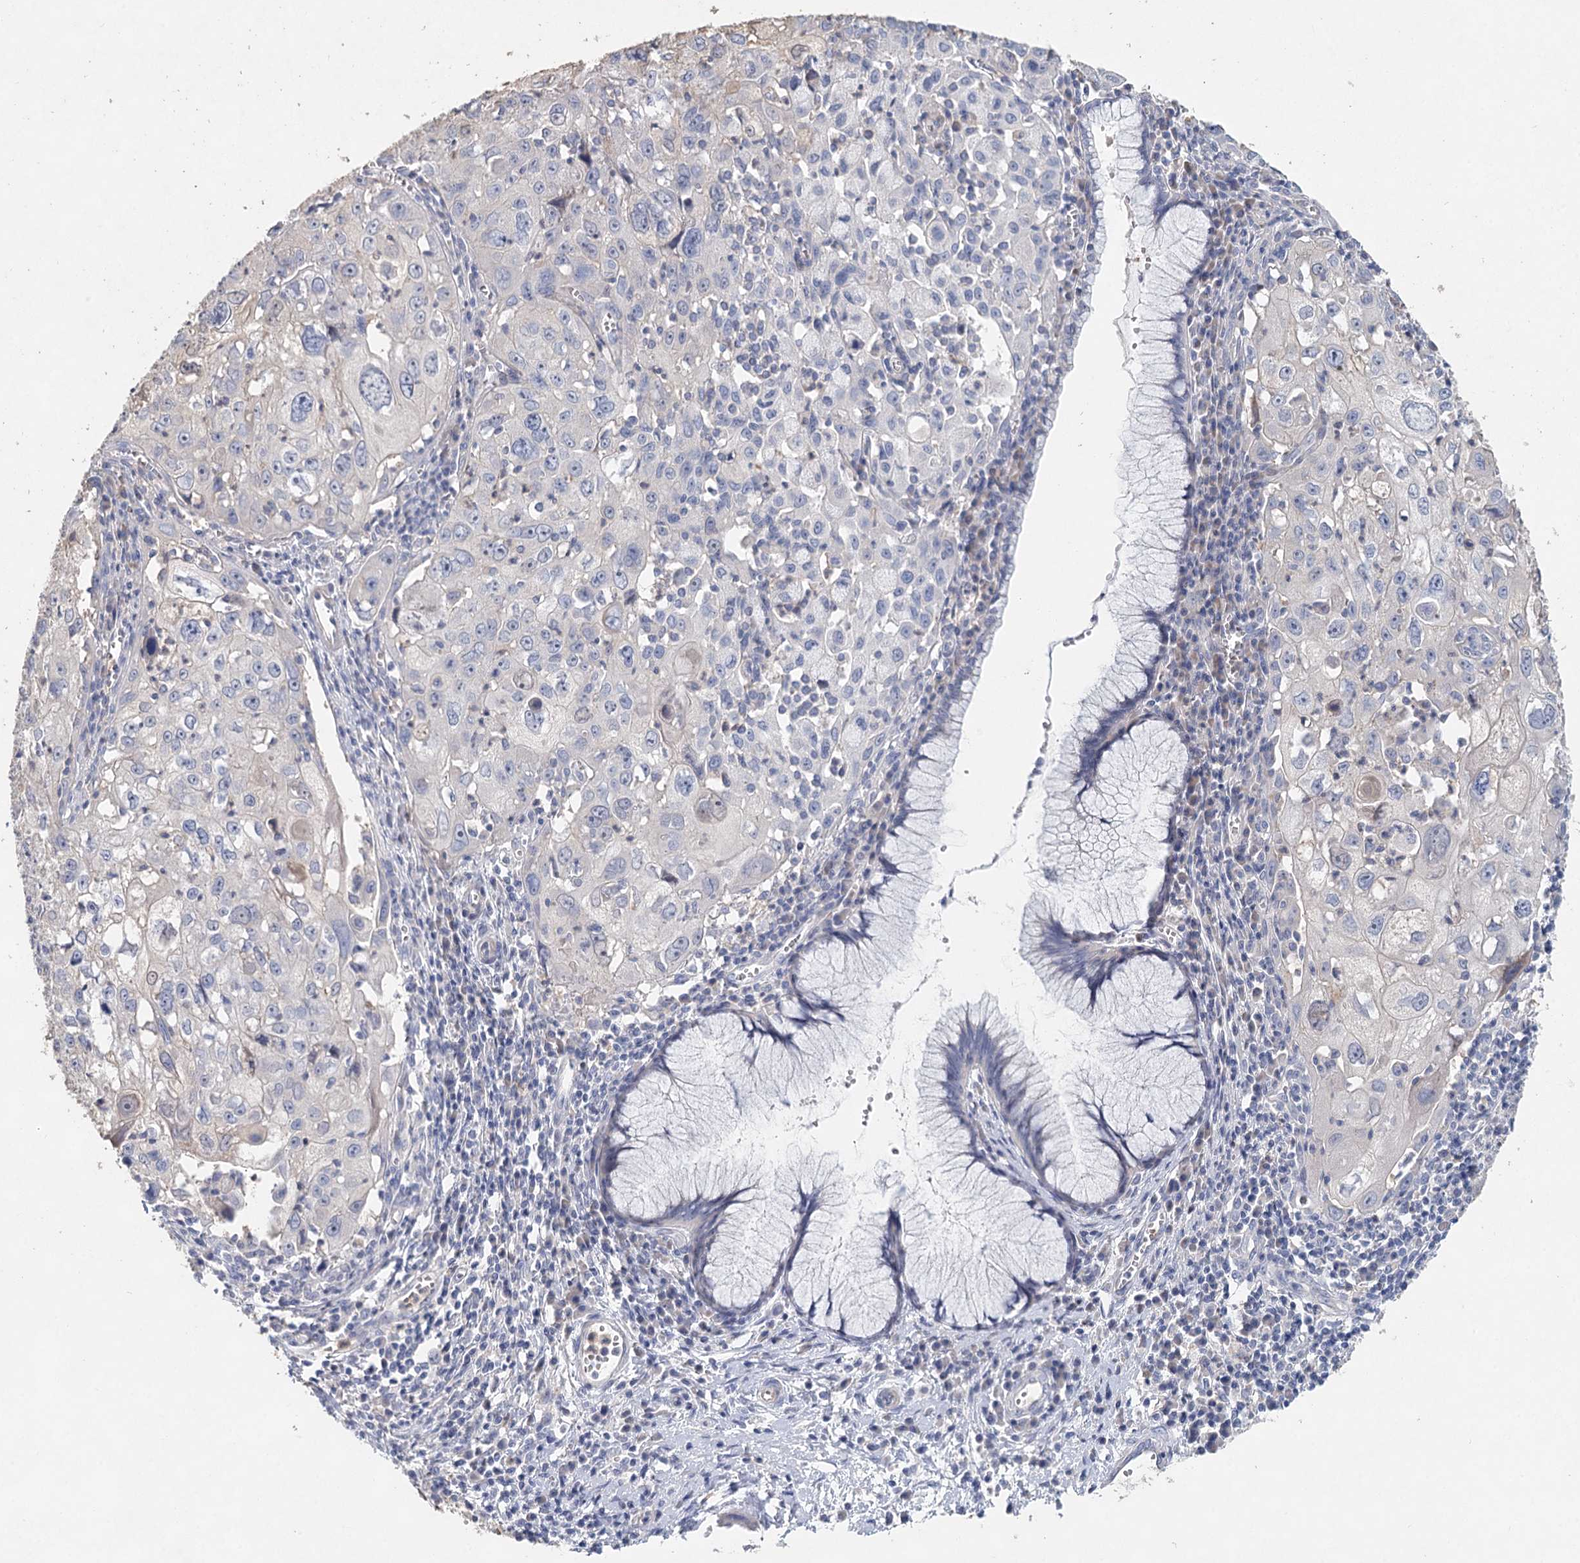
{"staining": {"intensity": "negative", "quantity": "none", "location": "none"}, "tissue": "cervical cancer", "cell_type": "Tumor cells", "image_type": "cancer", "snomed": [{"axis": "morphology", "description": "Squamous cell carcinoma, NOS"}, {"axis": "topography", "description": "Cervix"}], "caption": "Squamous cell carcinoma (cervical) was stained to show a protein in brown. There is no significant positivity in tumor cells. (DAB (3,3'-diaminobenzidine) immunohistochemistry (IHC), high magnification).", "gene": "MYL6B", "patient": {"sex": "female", "age": 42}}